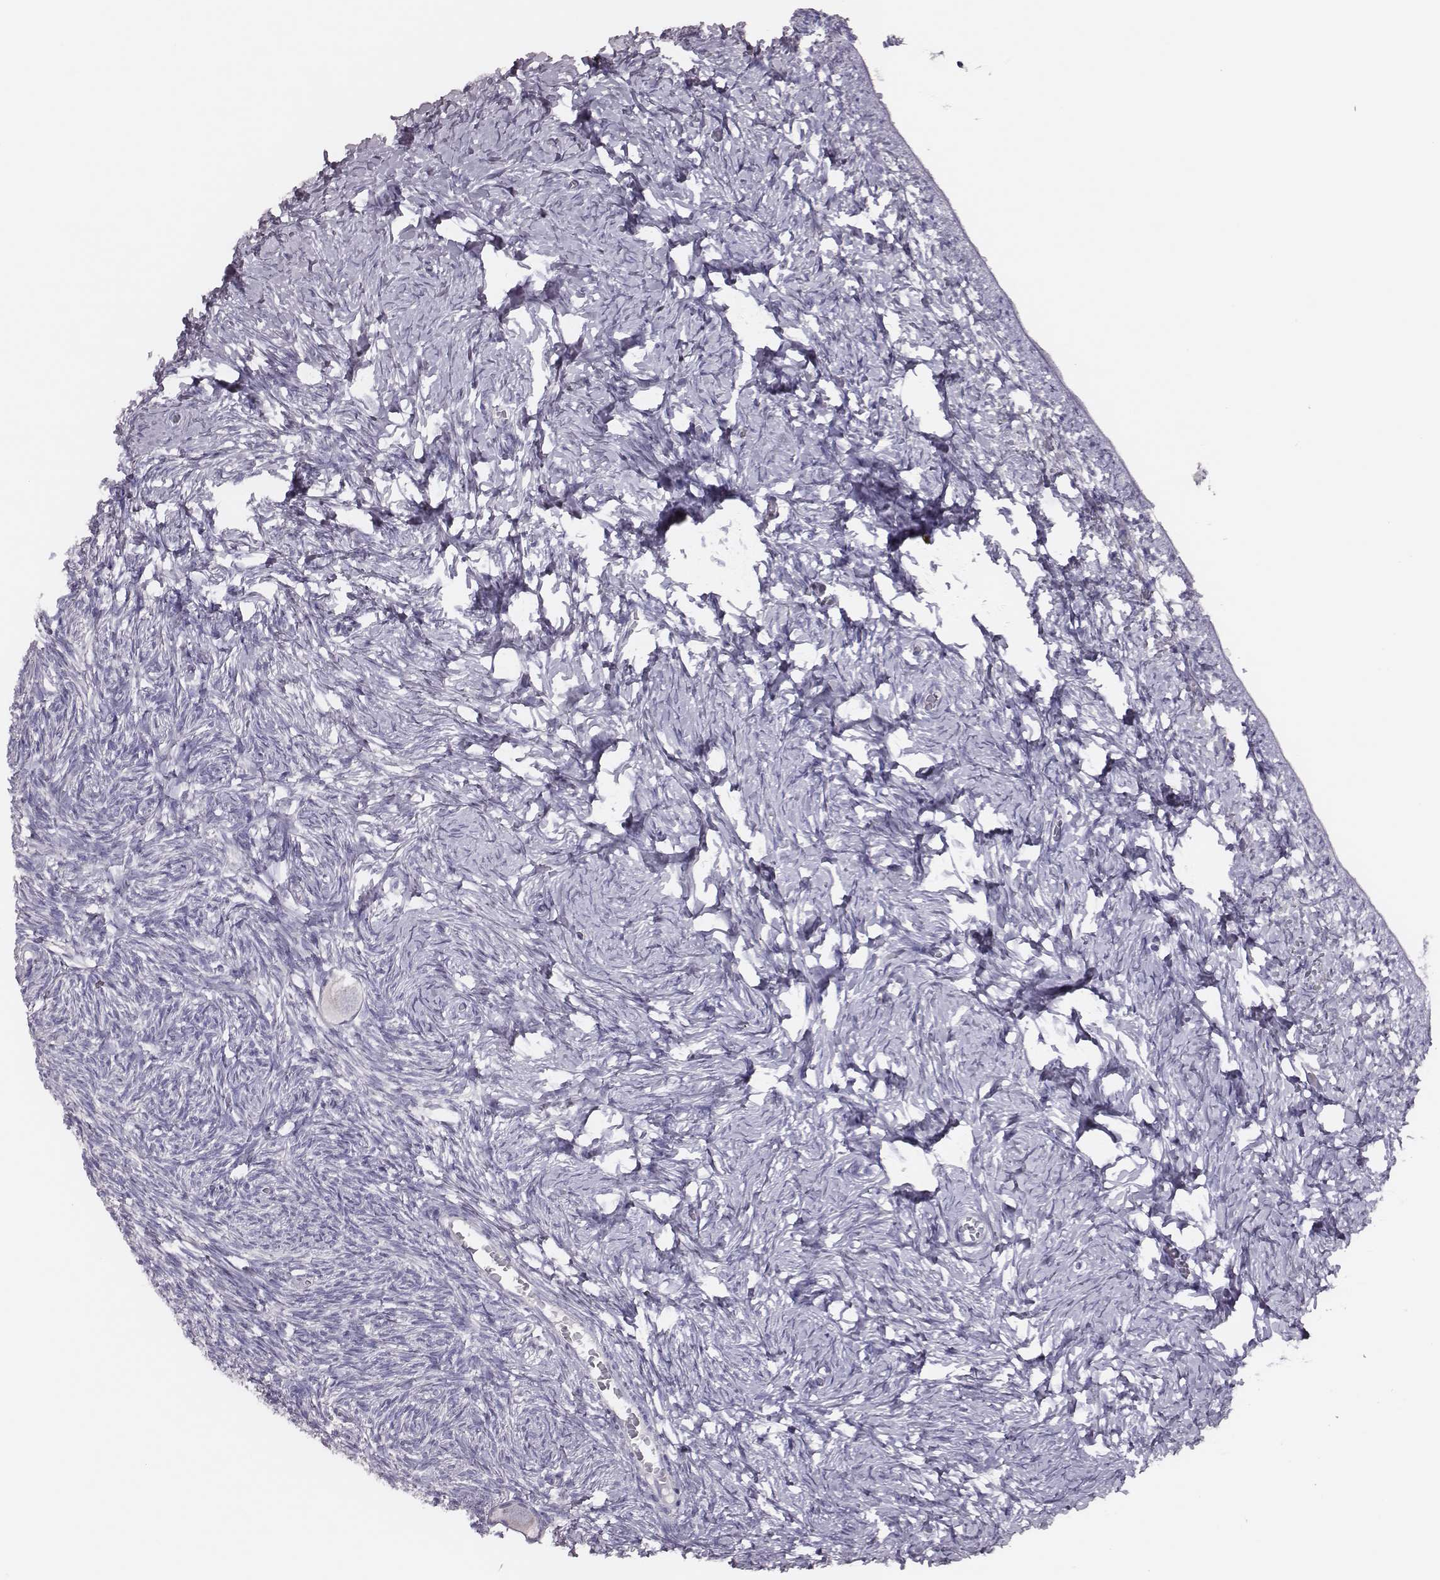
{"staining": {"intensity": "negative", "quantity": "none", "location": "none"}, "tissue": "ovary", "cell_type": "Follicle cells", "image_type": "normal", "snomed": [{"axis": "morphology", "description": "Normal tissue, NOS"}, {"axis": "topography", "description": "Ovary"}], "caption": "IHC image of unremarkable ovary: ovary stained with DAB (3,3'-diaminobenzidine) reveals no significant protein staining in follicle cells.", "gene": "P2RY10", "patient": {"sex": "female", "age": 27}}